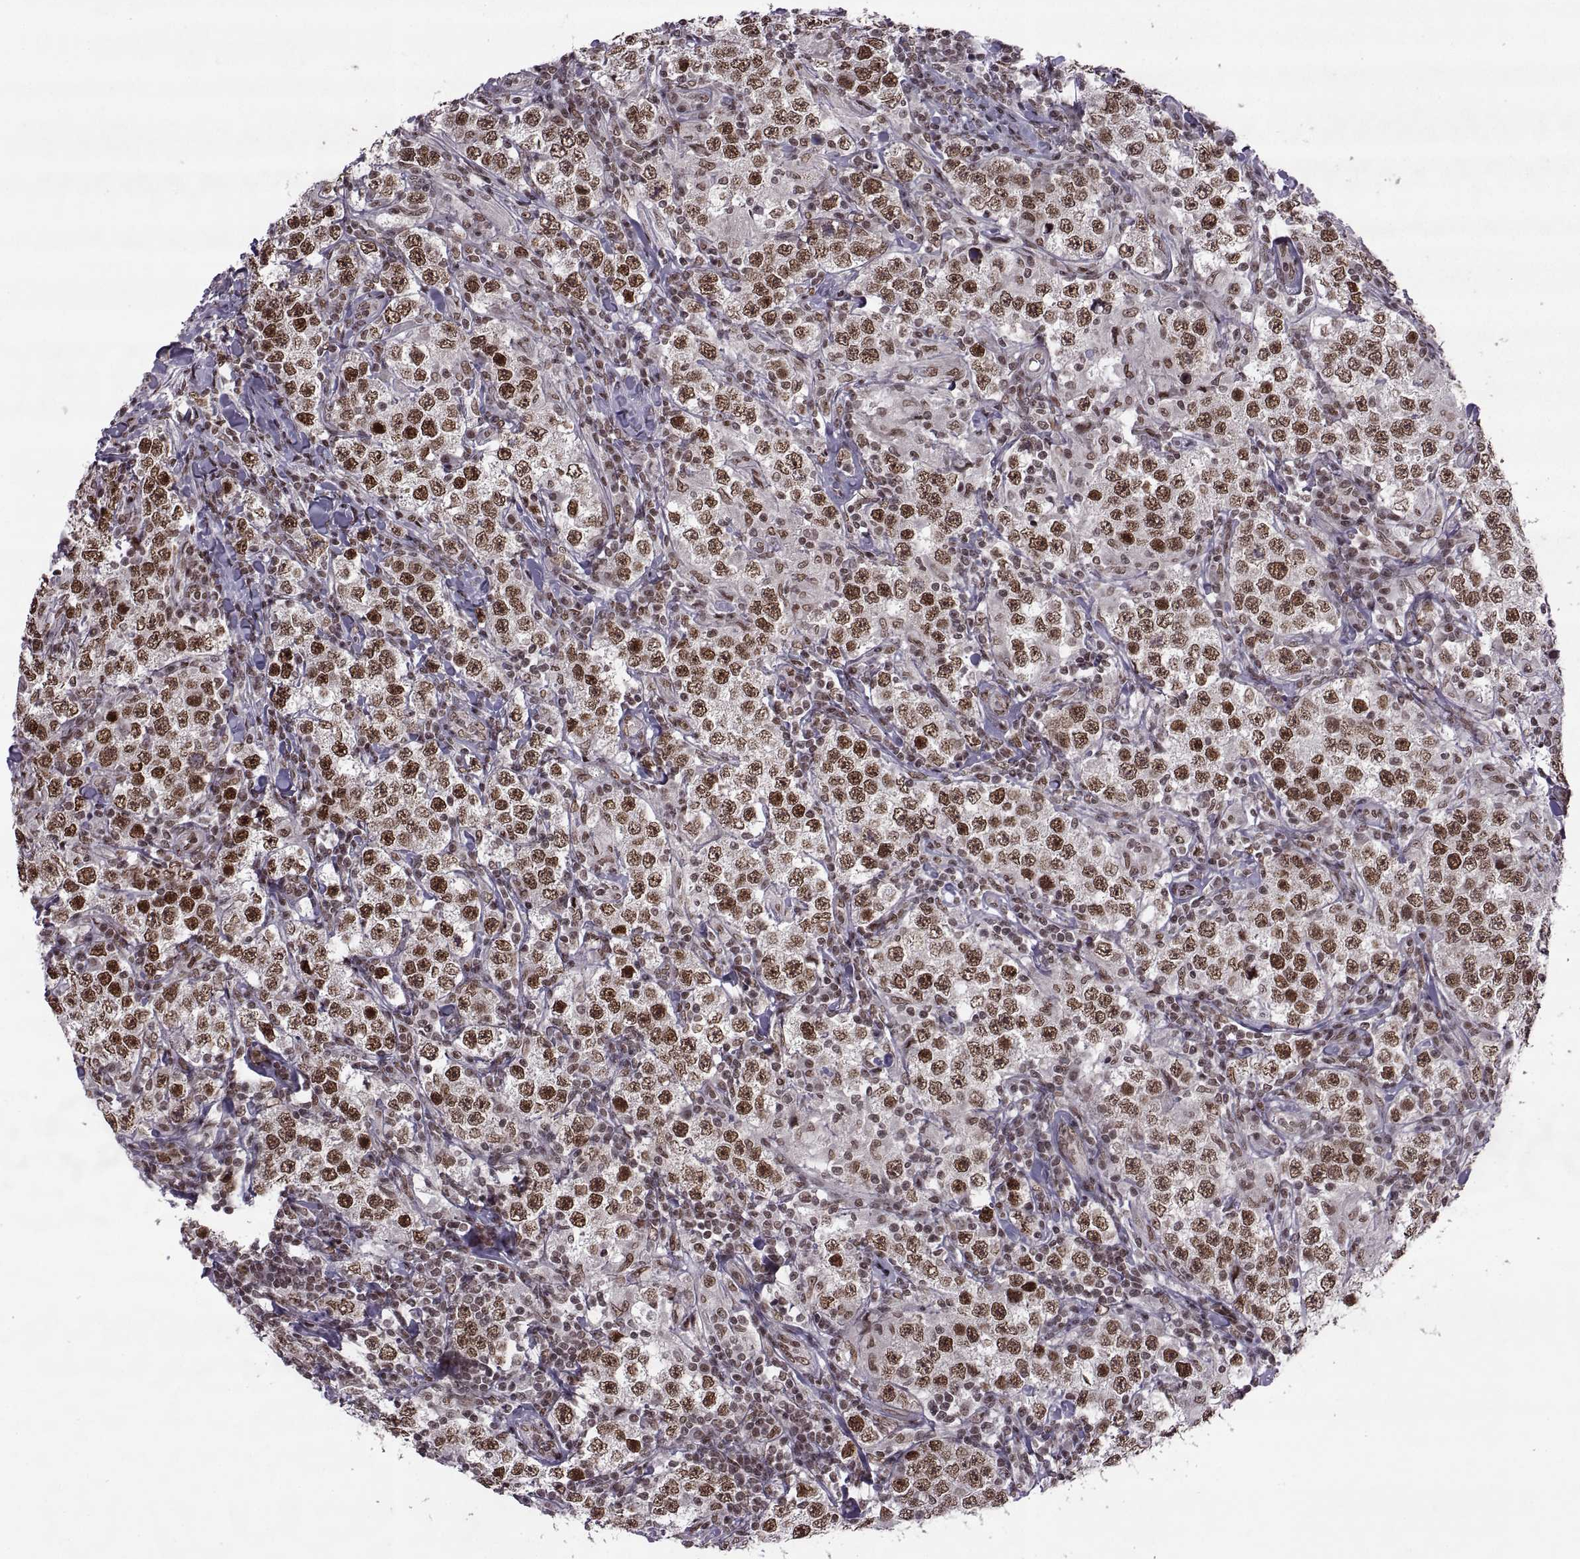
{"staining": {"intensity": "strong", "quantity": ">75%", "location": "nuclear"}, "tissue": "testis cancer", "cell_type": "Tumor cells", "image_type": "cancer", "snomed": [{"axis": "morphology", "description": "Seminoma, NOS"}, {"axis": "morphology", "description": "Carcinoma, Embryonal, NOS"}, {"axis": "topography", "description": "Testis"}], "caption": "IHC staining of embryonal carcinoma (testis), which displays high levels of strong nuclear staining in about >75% of tumor cells indicating strong nuclear protein expression. The staining was performed using DAB (brown) for protein detection and nuclei were counterstained in hematoxylin (blue).", "gene": "MT1E", "patient": {"sex": "male", "age": 41}}